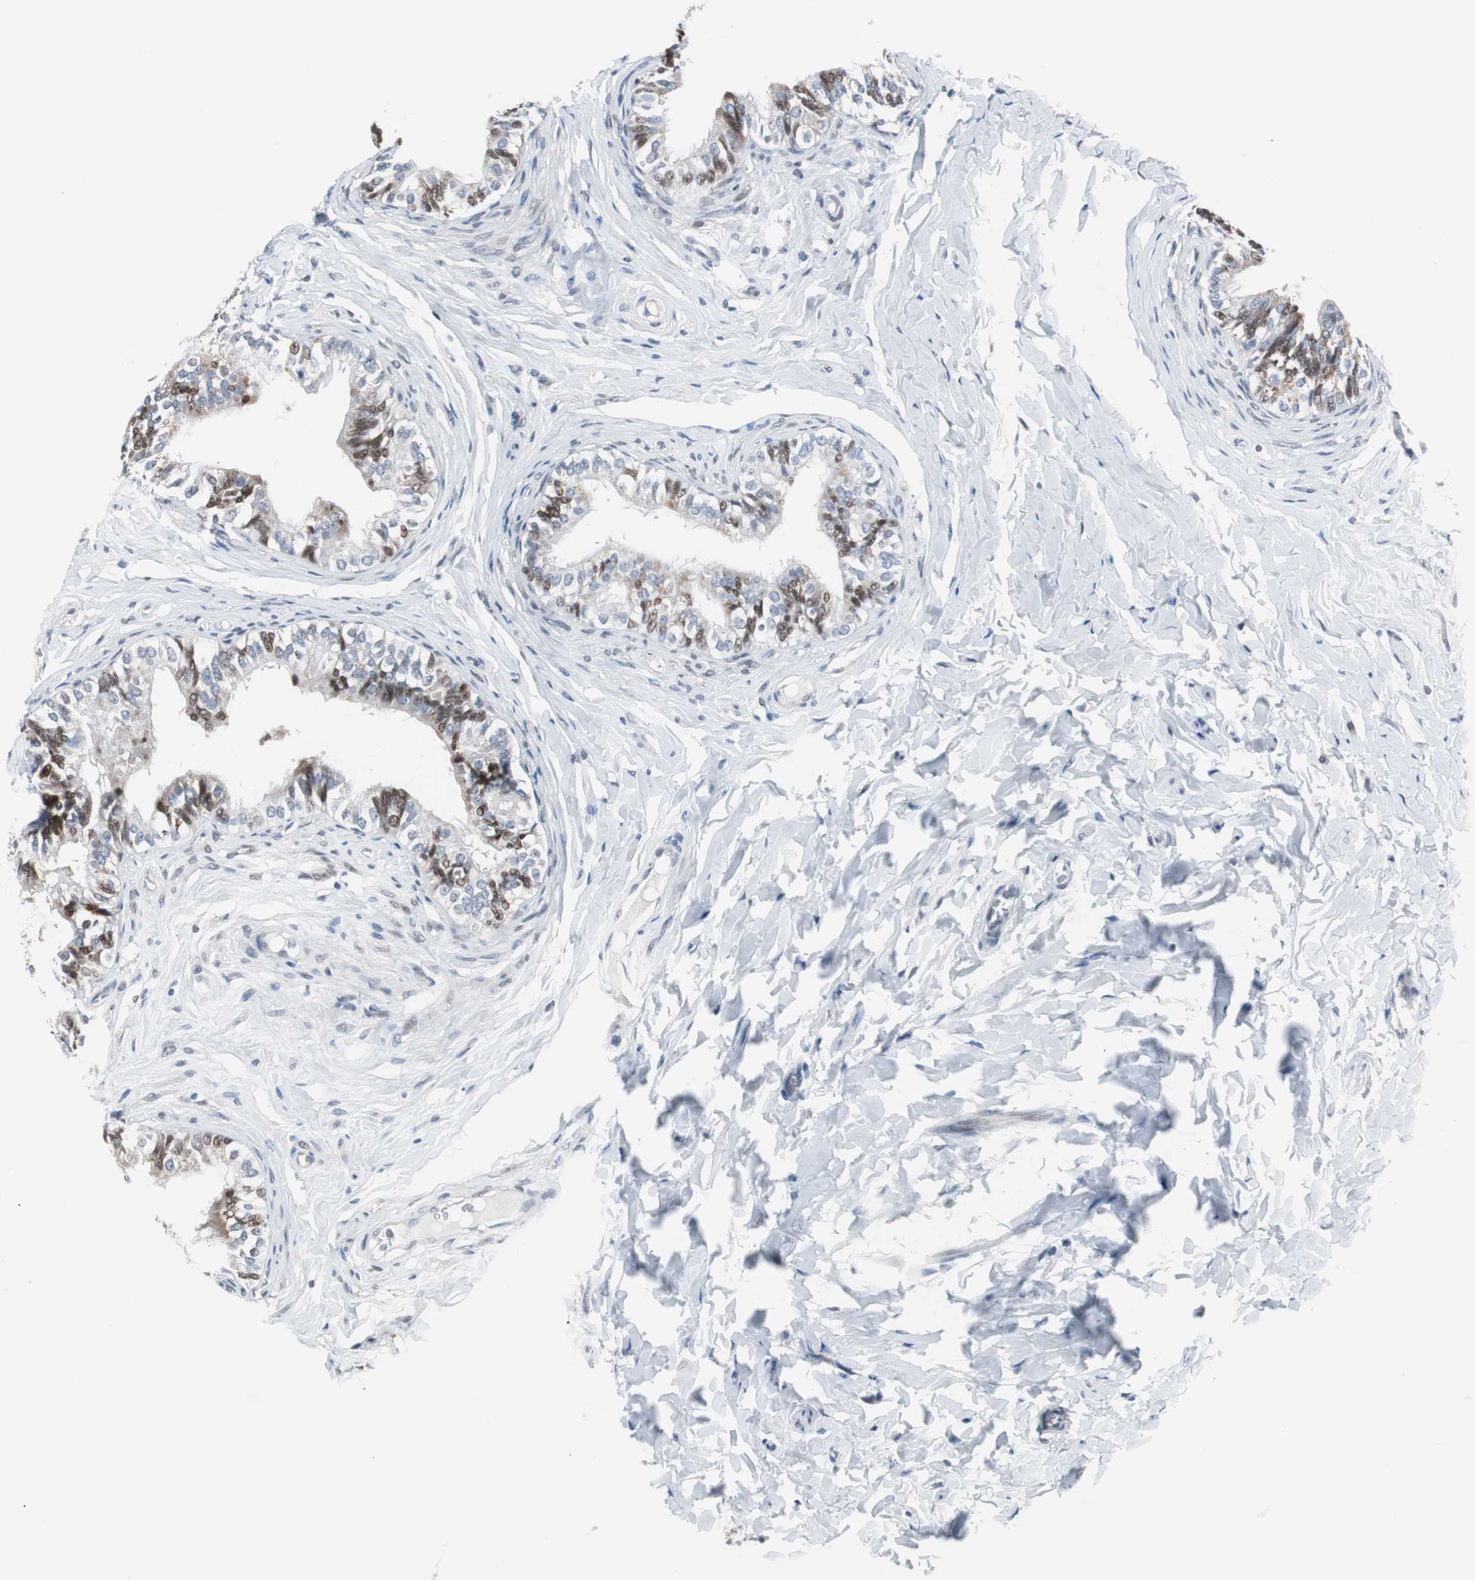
{"staining": {"intensity": "strong", "quantity": "25%-75%", "location": "nuclear"}, "tissue": "epididymis", "cell_type": "Glandular cells", "image_type": "normal", "snomed": [{"axis": "morphology", "description": "Normal tissue, NOS"}, {"axis": "topography", "description": "Soft tissue"}, {"axis": "topography", "description": "Epididymis"}], "caption": "A high amount of strong nuclear expression is appreciated in about 25%-75% of glandular cells in benign epididymis.", "gene": "ZHX2", "patient": {"sex": "male", "age": 26}}